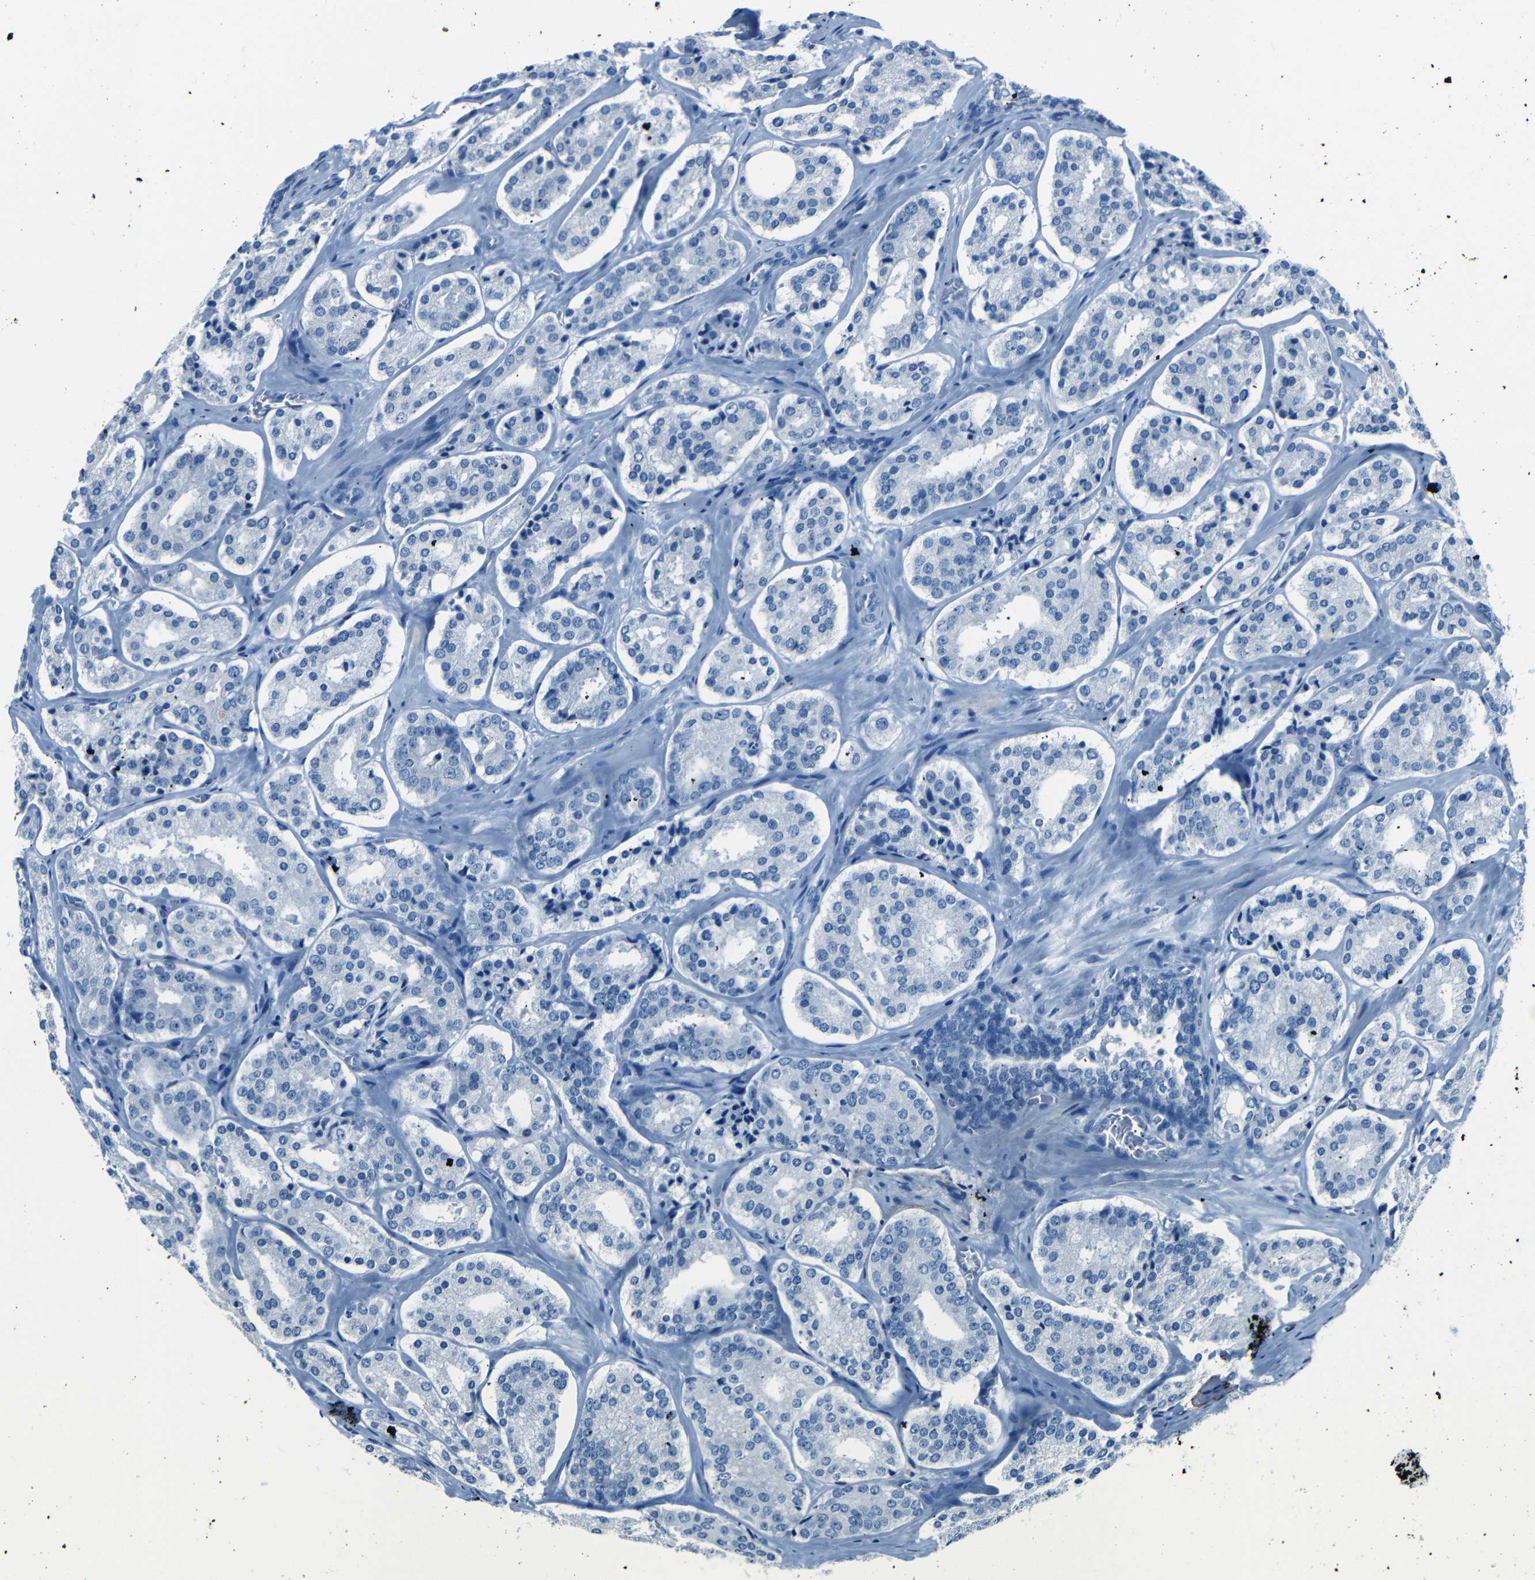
{"staining": {"intensity": "negative", "quantity": "none", "location": "none"}, "tissue": "prostate cancer", "cell_type": "Tumor cells", "image_type": "cancer", "snomed": [{"axis": "morphology", "description": "Adenocarcinoma, High grade"}, {"axis": "topography", "description": "Prostate"}], "caption": "Prostate cancer was stained to show a protein in brown. There is no significant positivity in tumor cells.", "gene": "FBN2", "patient": {"sex": "male", "age": 60}}